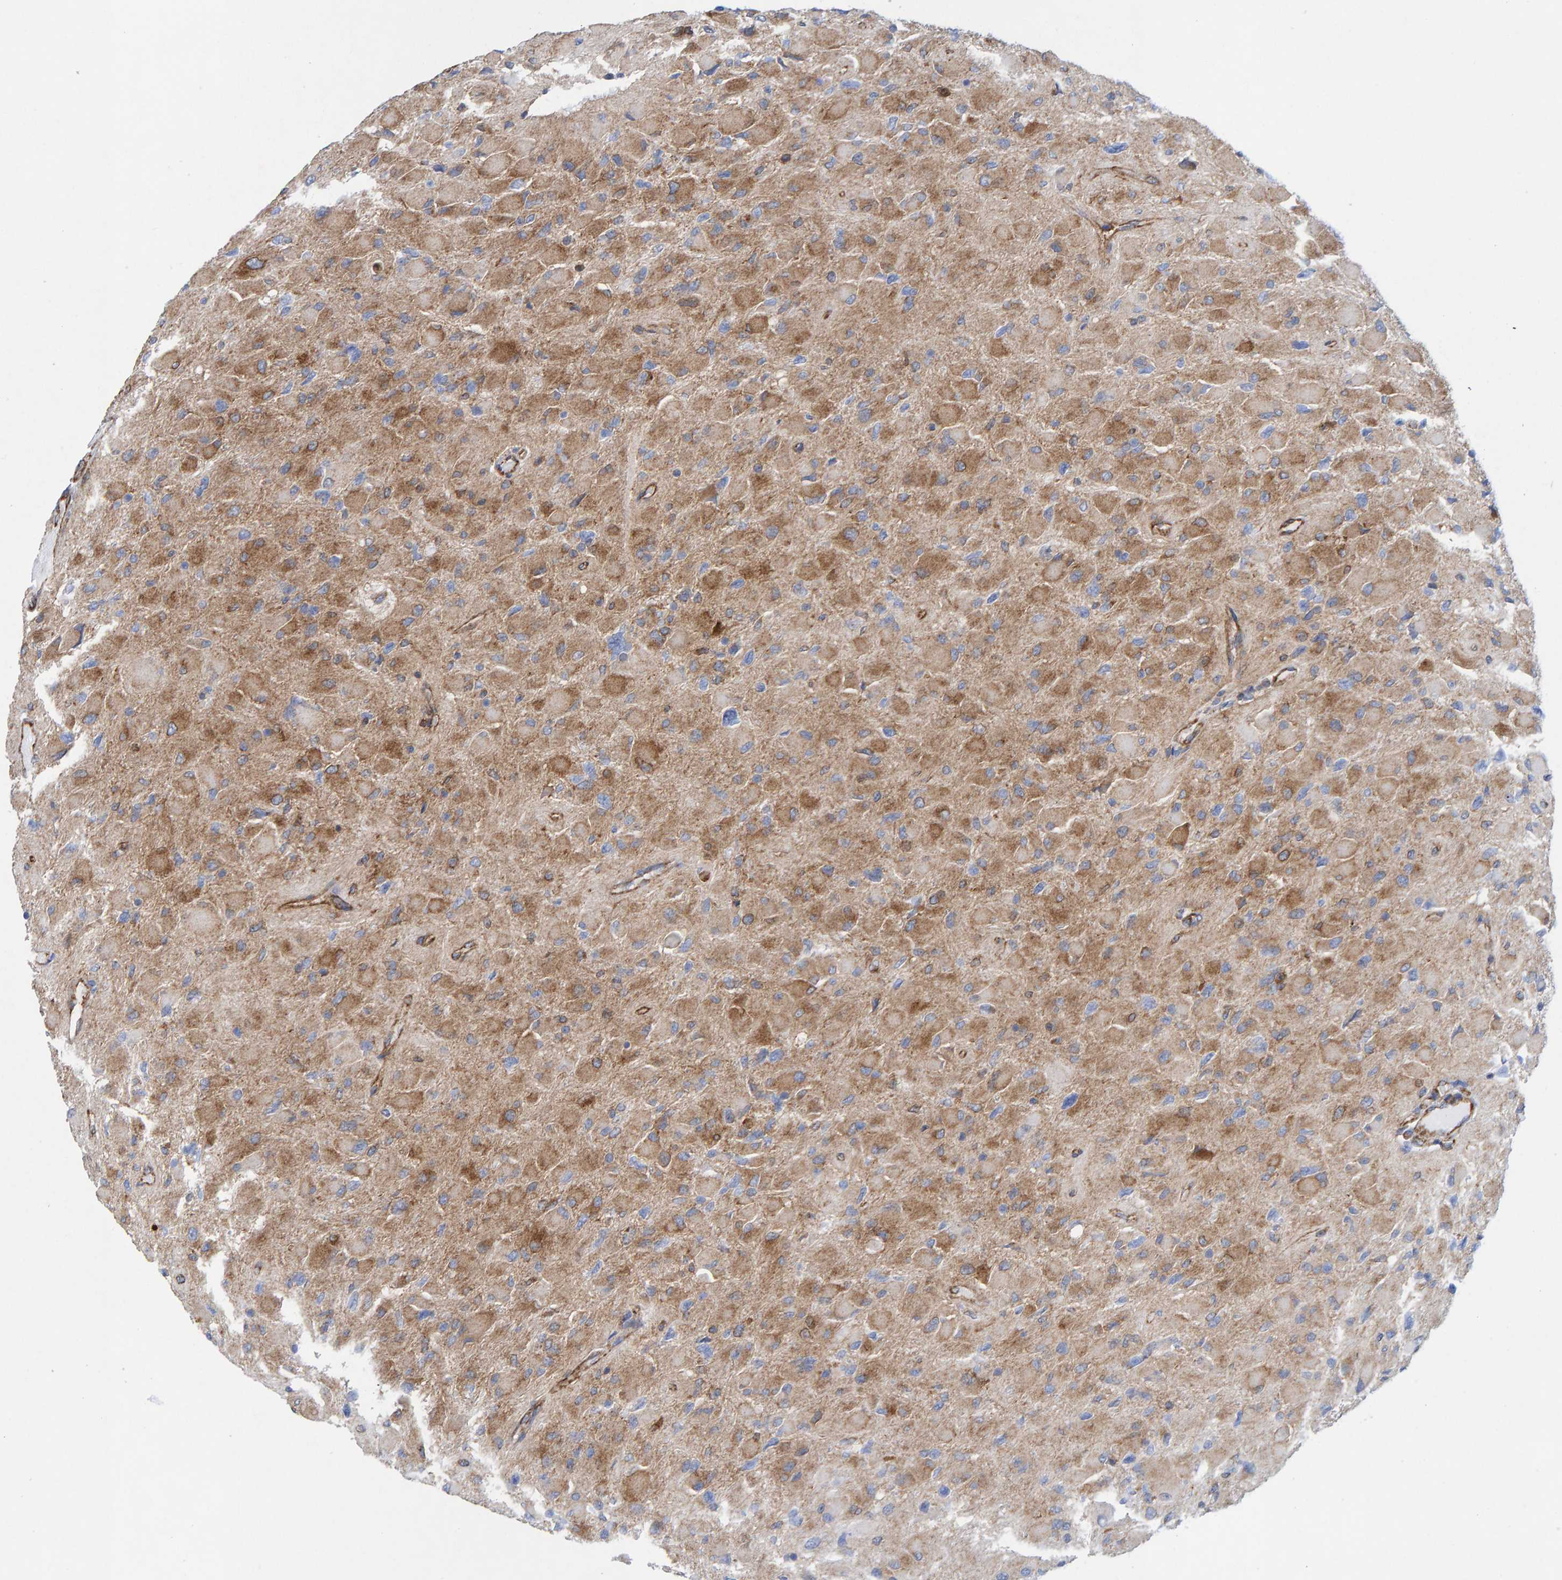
{"staining": {"intensity": "moderate", "quantity": "<25%", "location": "cytoplasmic/membranous"}, "tissue": "glioma", "cell_type": "Tumor cells", "image_type": "cancer", "snomed": [{"axis": "morphology", "description": "Glioma, malignant, High grade"}, {"axis": "topography", "description": "Cerebral cortex"}], "caption": "DAB (3,3'-diaminobenzidine) immunohistochemical staining of human high-grade glioma (malignant) displays moderate cytoplasmic/membranous protein positivity in about <25% of tumor cells.", "gene": "MVP", "patient": {"sex": "female", "age": 36}}